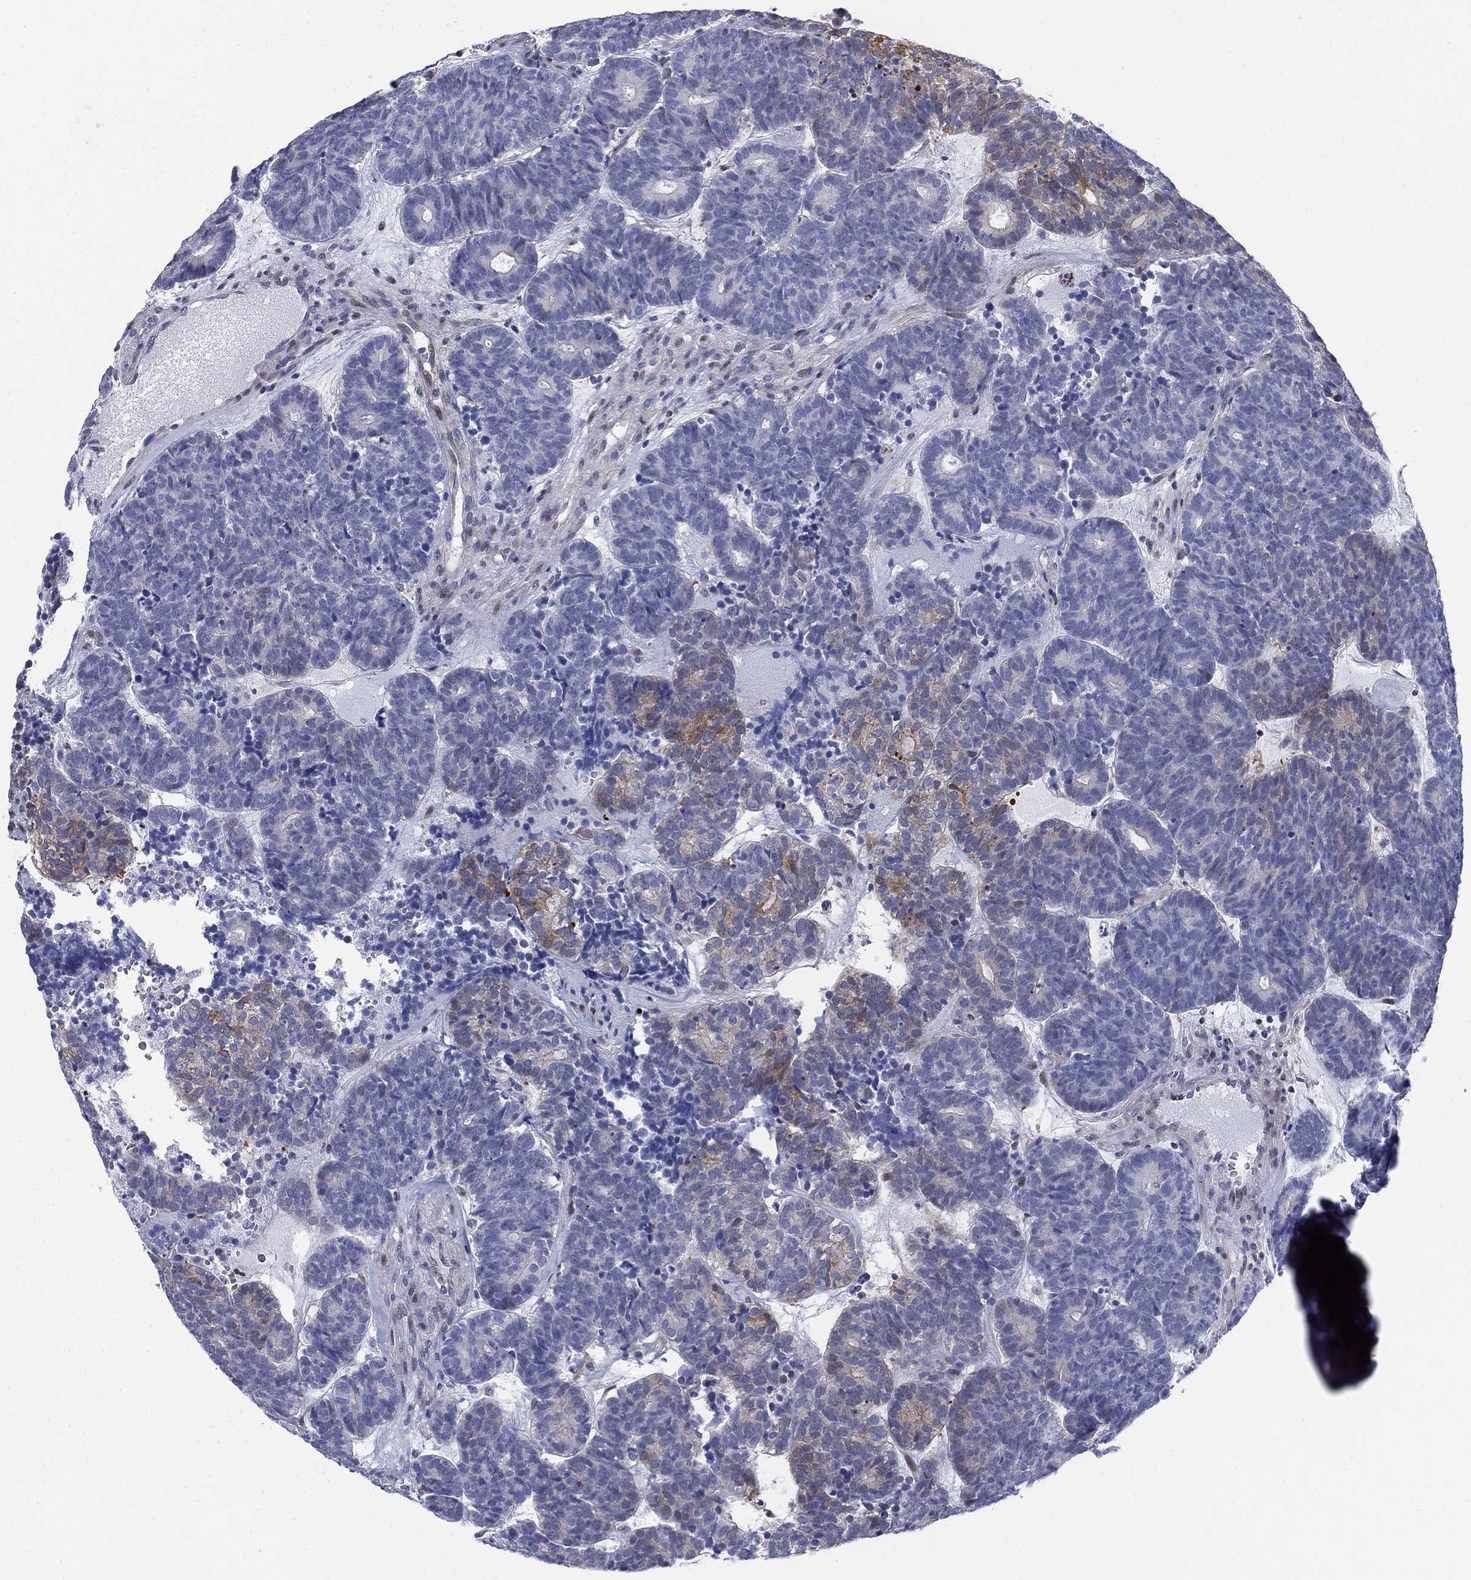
{"staining": {"intensity": "moderate", "quantity": "<25%", "location": "cytoplasmic/membranous"}, "tissue": "head and neck cancer", "cell_type": "Tumor cells", "image_type": "cancer", "snomed": [{"axis": "morphology", "description": "Adenocarcinoma, NOS"}, {"axis": "topography", "description": "Head-Neck"}], "caption": "Head and neck cancer stained for a protein shows moderate cytoplasmic/membranous positivity in tumor cells. The staining was performed using DAB (3,3'-diaminobenzidine) to visualize the protein expression in brown, while the nuclei were stained in blue with hematoxylin (Magnification: 20x).", "gene": "MYO3A", "patient": {"sex": "female", "age": 81}}